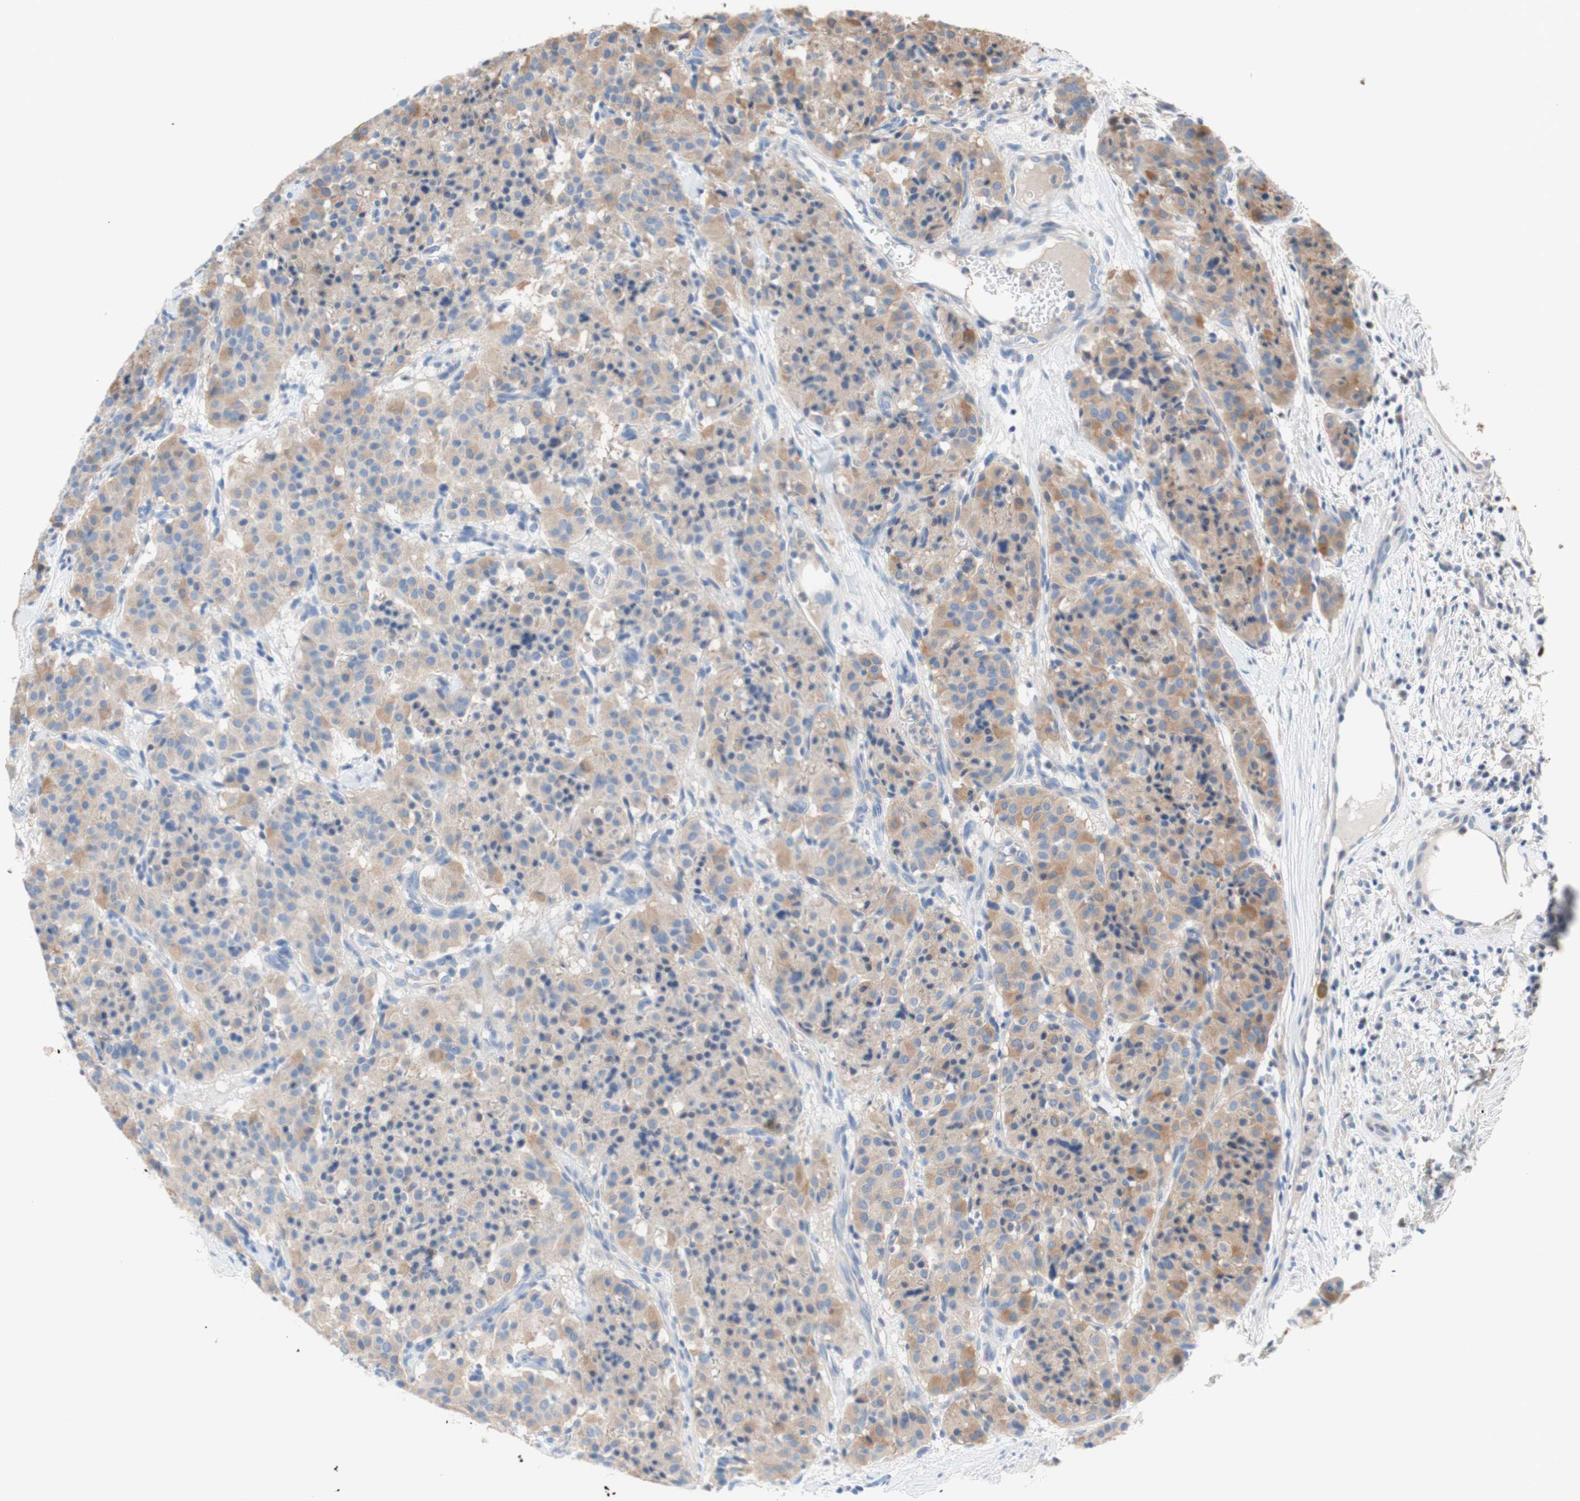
{"staining": {"intensity": "moderate", "quantity": "25%-75%", "location": "cytoplasmic/membranous"}, "tissue": "carcinoid", "cell_type": "Tumor cells", "image_type": "cancer", "snomed": [{"axis": "morphology", "description": "Carcinoid, malignant, NOS"}, {"axis": "topography", "description": "Lung"}], "caption": "Carcinoid was stained to show a protein in brown. There is medium levels of moderate cytoplasmic/membranous staining in about 25%-75% of tumor cells.", "gene": "F3", "patient": {"sex": "male", "age": 30}}